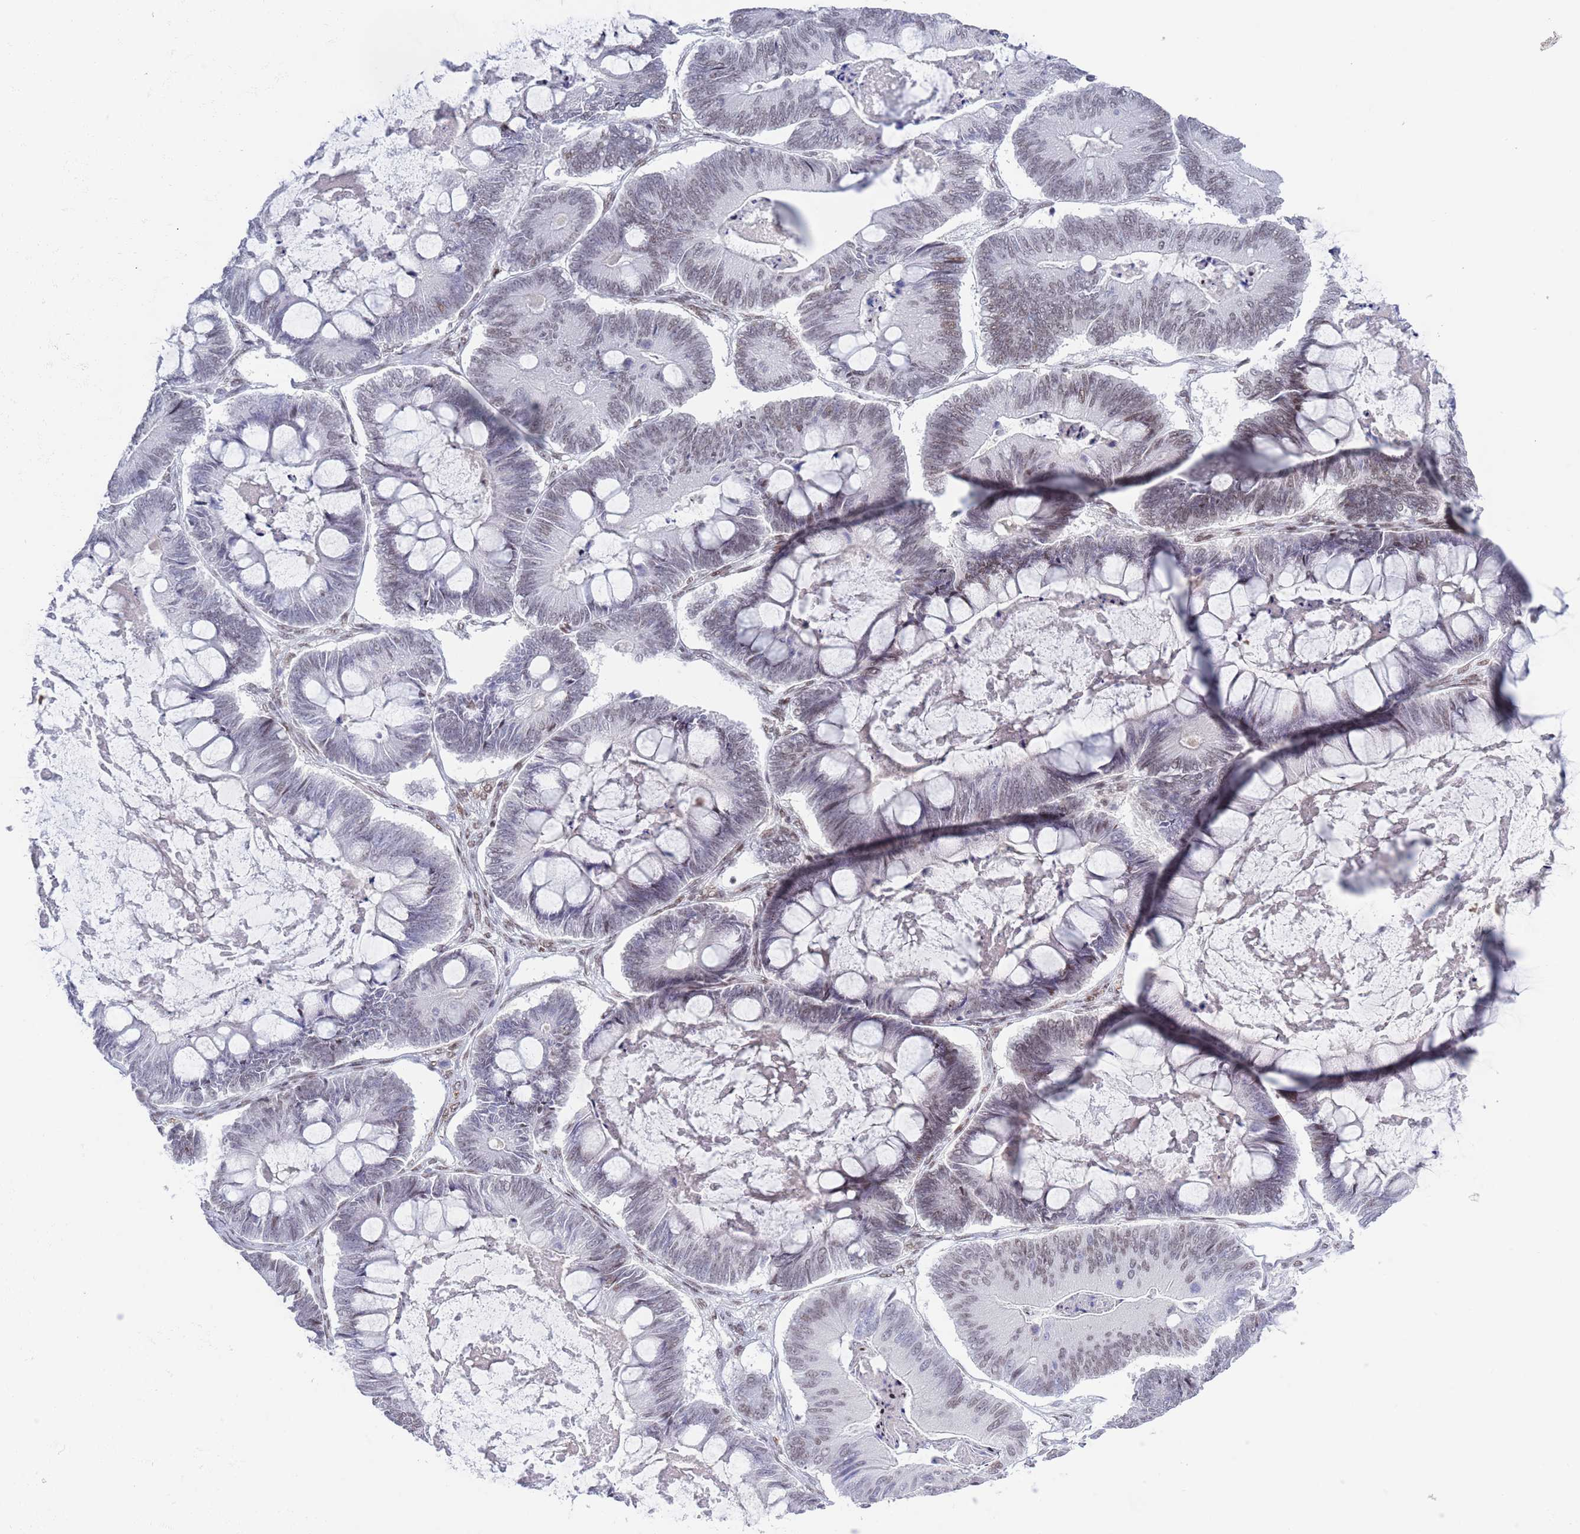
{"staining": {"intensity": "moderate", "quantity": "25%-75%", "location": "nuclear"}, "tissue": "ovarian cancer", "cell_type": "Tumor cells", "image_type": "cancer", "snomed": [{"axis": "morphology", "description": "Cystadenocarcinoma, mucinous, NOS"}, {"axis": "topography", "description": "Ovary"}], "caption": "An immunohistochemistry photomicrograph of tumor tissue is shown. Protein staining in brown shows moderate nuclear positivity in ovarian cancer within tumor cells. Ihc stains the protein in brown and the nuclei are stained blue.", "gene": "ZNF382", "patient": {"sex": "female", "age": 61}}